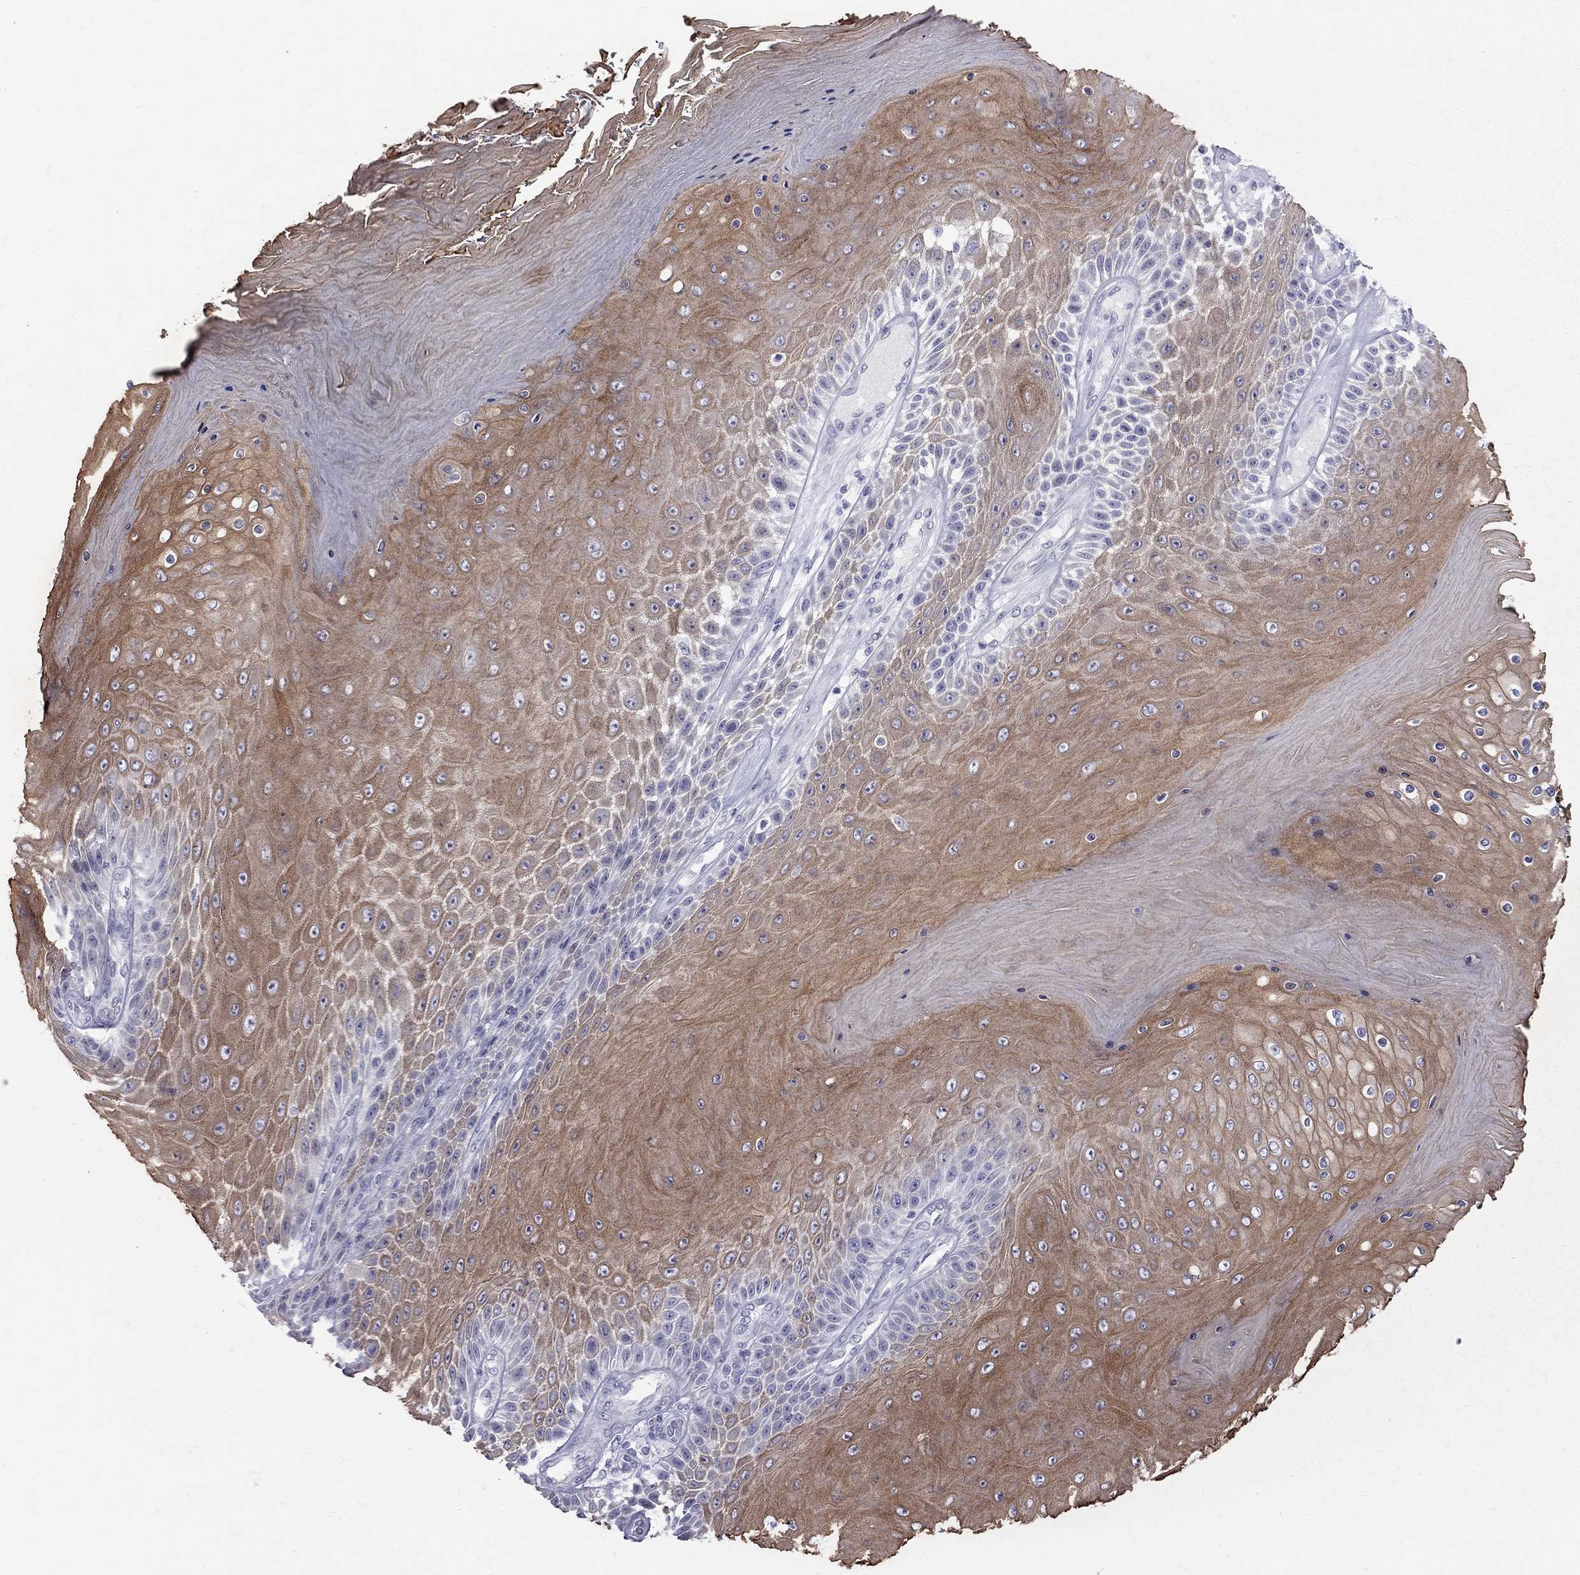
{"staining": {"intensity": "moderate", "quantity": "25%-75%", "location": "cytoplasmic/membranous"}, "tissue": "skin cancer", "cell_type": "Tumor cells", "image_type": "cancer", "snomed": [{"axis": "morphology", "description": "Squamous cell carcinoma, NOS"}, {"axis": "topography", "description": "Skin"}], "caption": "Approximately 25%-75% of tumor cells in squamous cell carcinoma (skin) reveal moderate cytoplasmic/membranous protein staining as visualized by brown immunohistochemical staining.", "gene": "MUC15", "patient": {"sex": "male", "age": 62}}